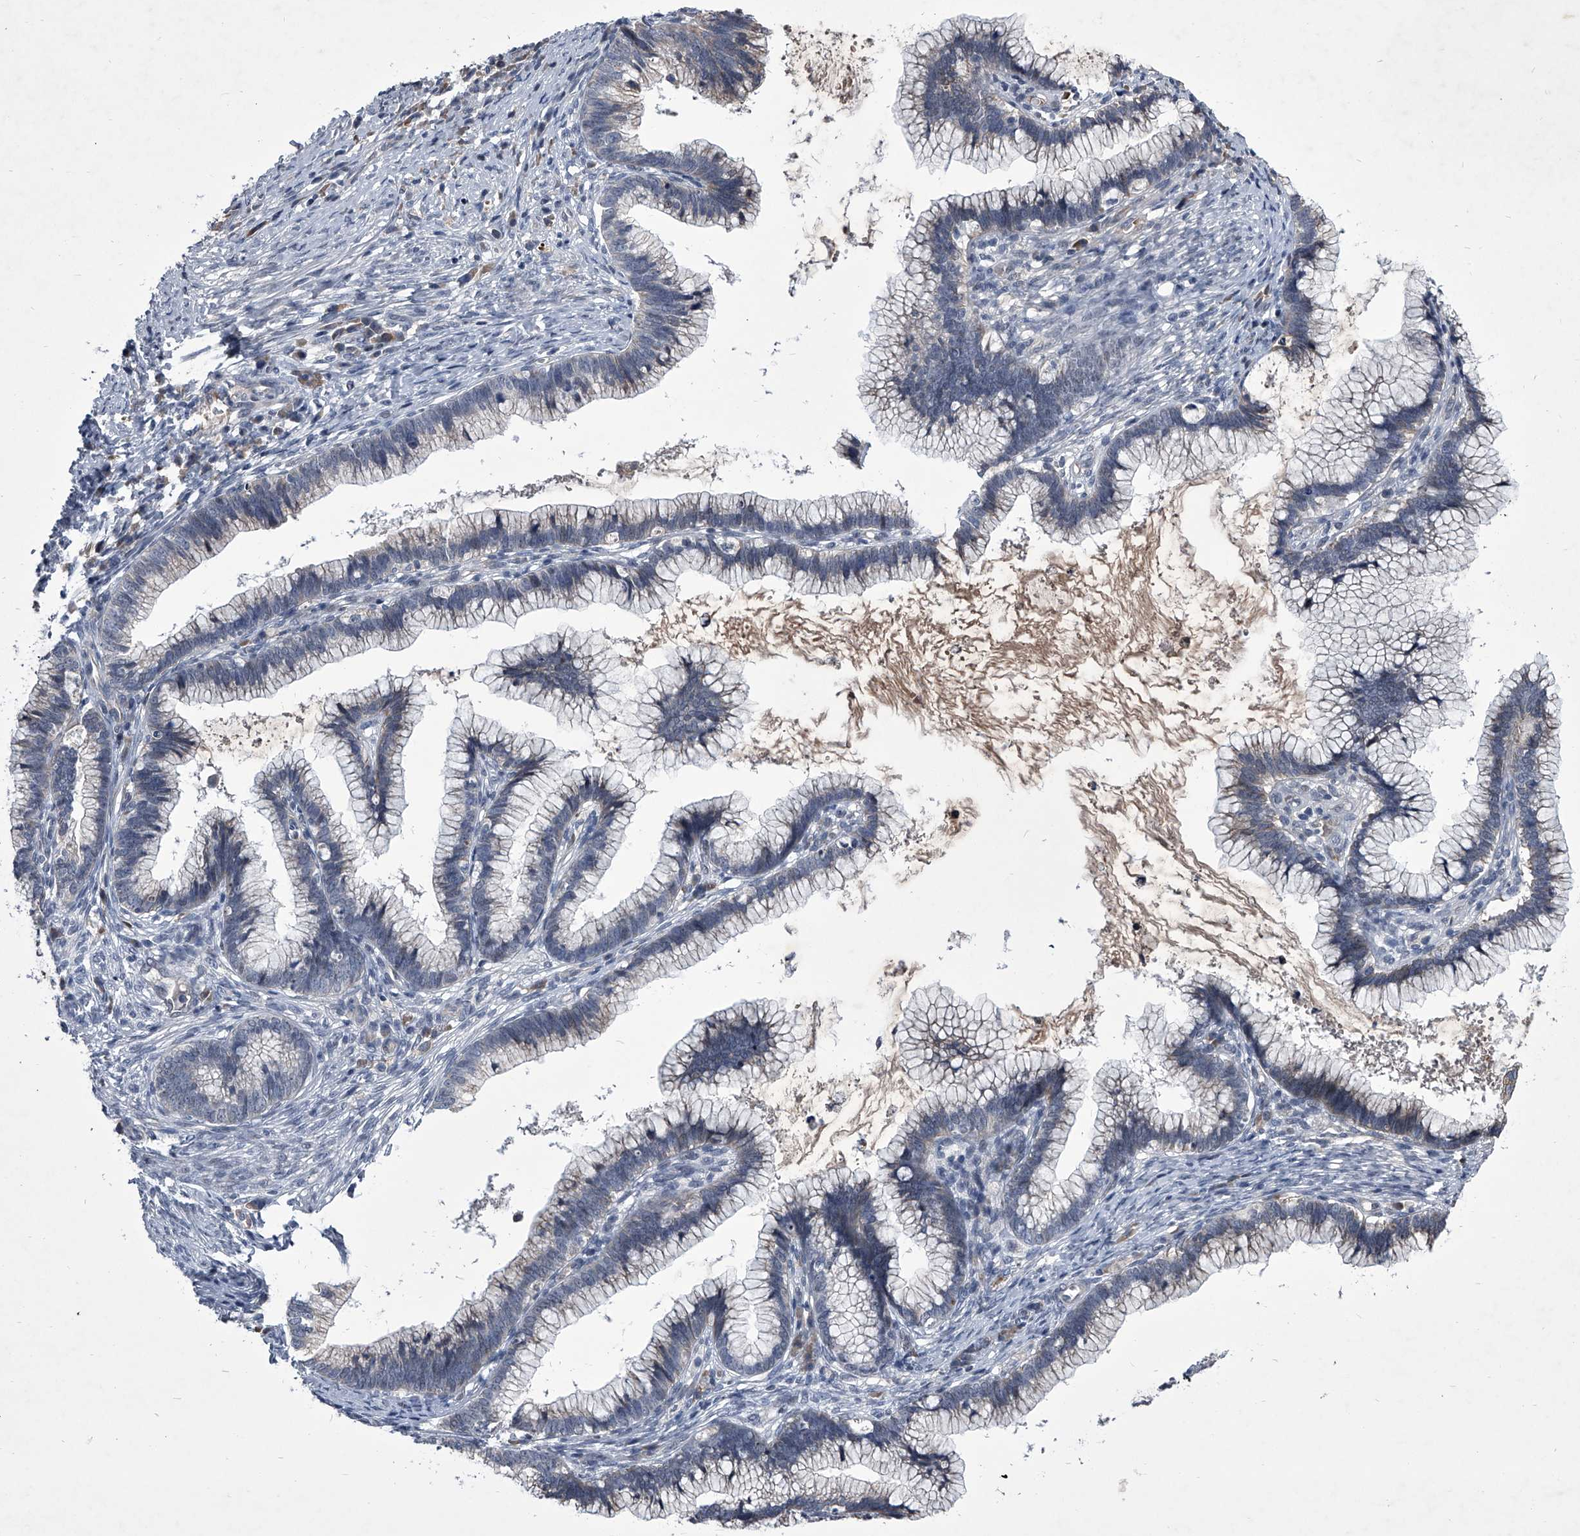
{"staining": {"intensity": "negative", "quantity": "none", "location": "none"}, "tissue": "cervical cancer", "cell_type": "Tumor cells", "image_type": "cancer", "snomed": [{"axis": "morphology", "description": "Adenocarcinoma, NOS"}, {"axis": "topography", "description": "Cervix"}], "caption": "Immunohistochemical staining of human cervical adenocarcinoma displays no significant expression in tumor cells.", "gene": "ZNF76", "patient": {"sex": "female", "age": 36}}